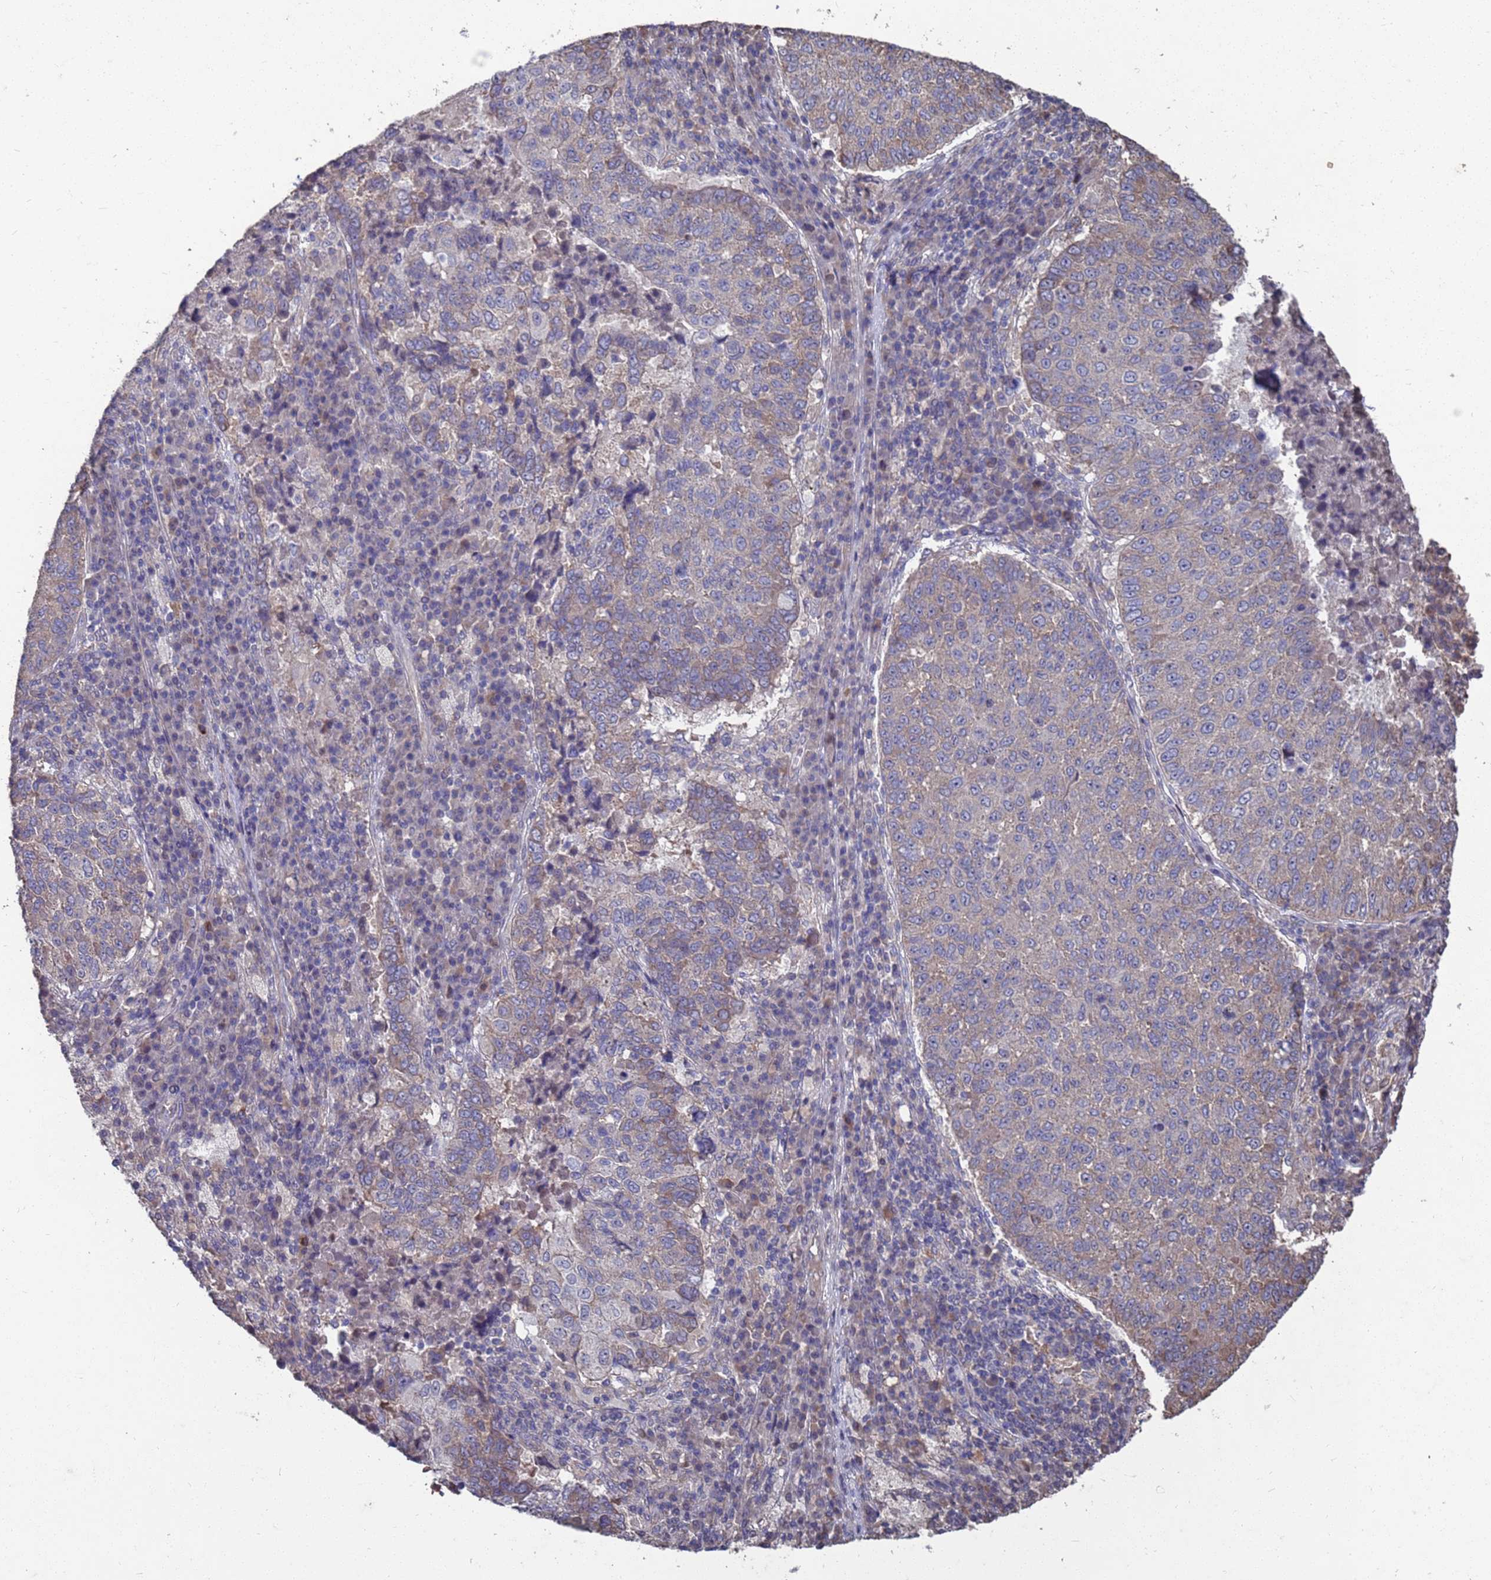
{"staining": {"intensity": "weak", "quantity": "25%-75%", "location": "cytoplasmic/membranous"}, "tissue": "lung cancer", "cell_type": "Tumor cells", "image_type": "cancer", "snomed": [{"axis": "morphology", "description": "Squamous cell carcinoma, NOS"}, {"axis": "topography", "description": "Lung"}], "caption": "DAB (3,3'-diaminobenzidine) immunohistochemical staining of lung cancer (squamous cell carcinoma) exhibits weak cytoplasmic/membranous protein staining in approximately 25%-75% of tumor cells.", "gene": "CFAP119", "patient": {"sex": "male", "age": 73}}